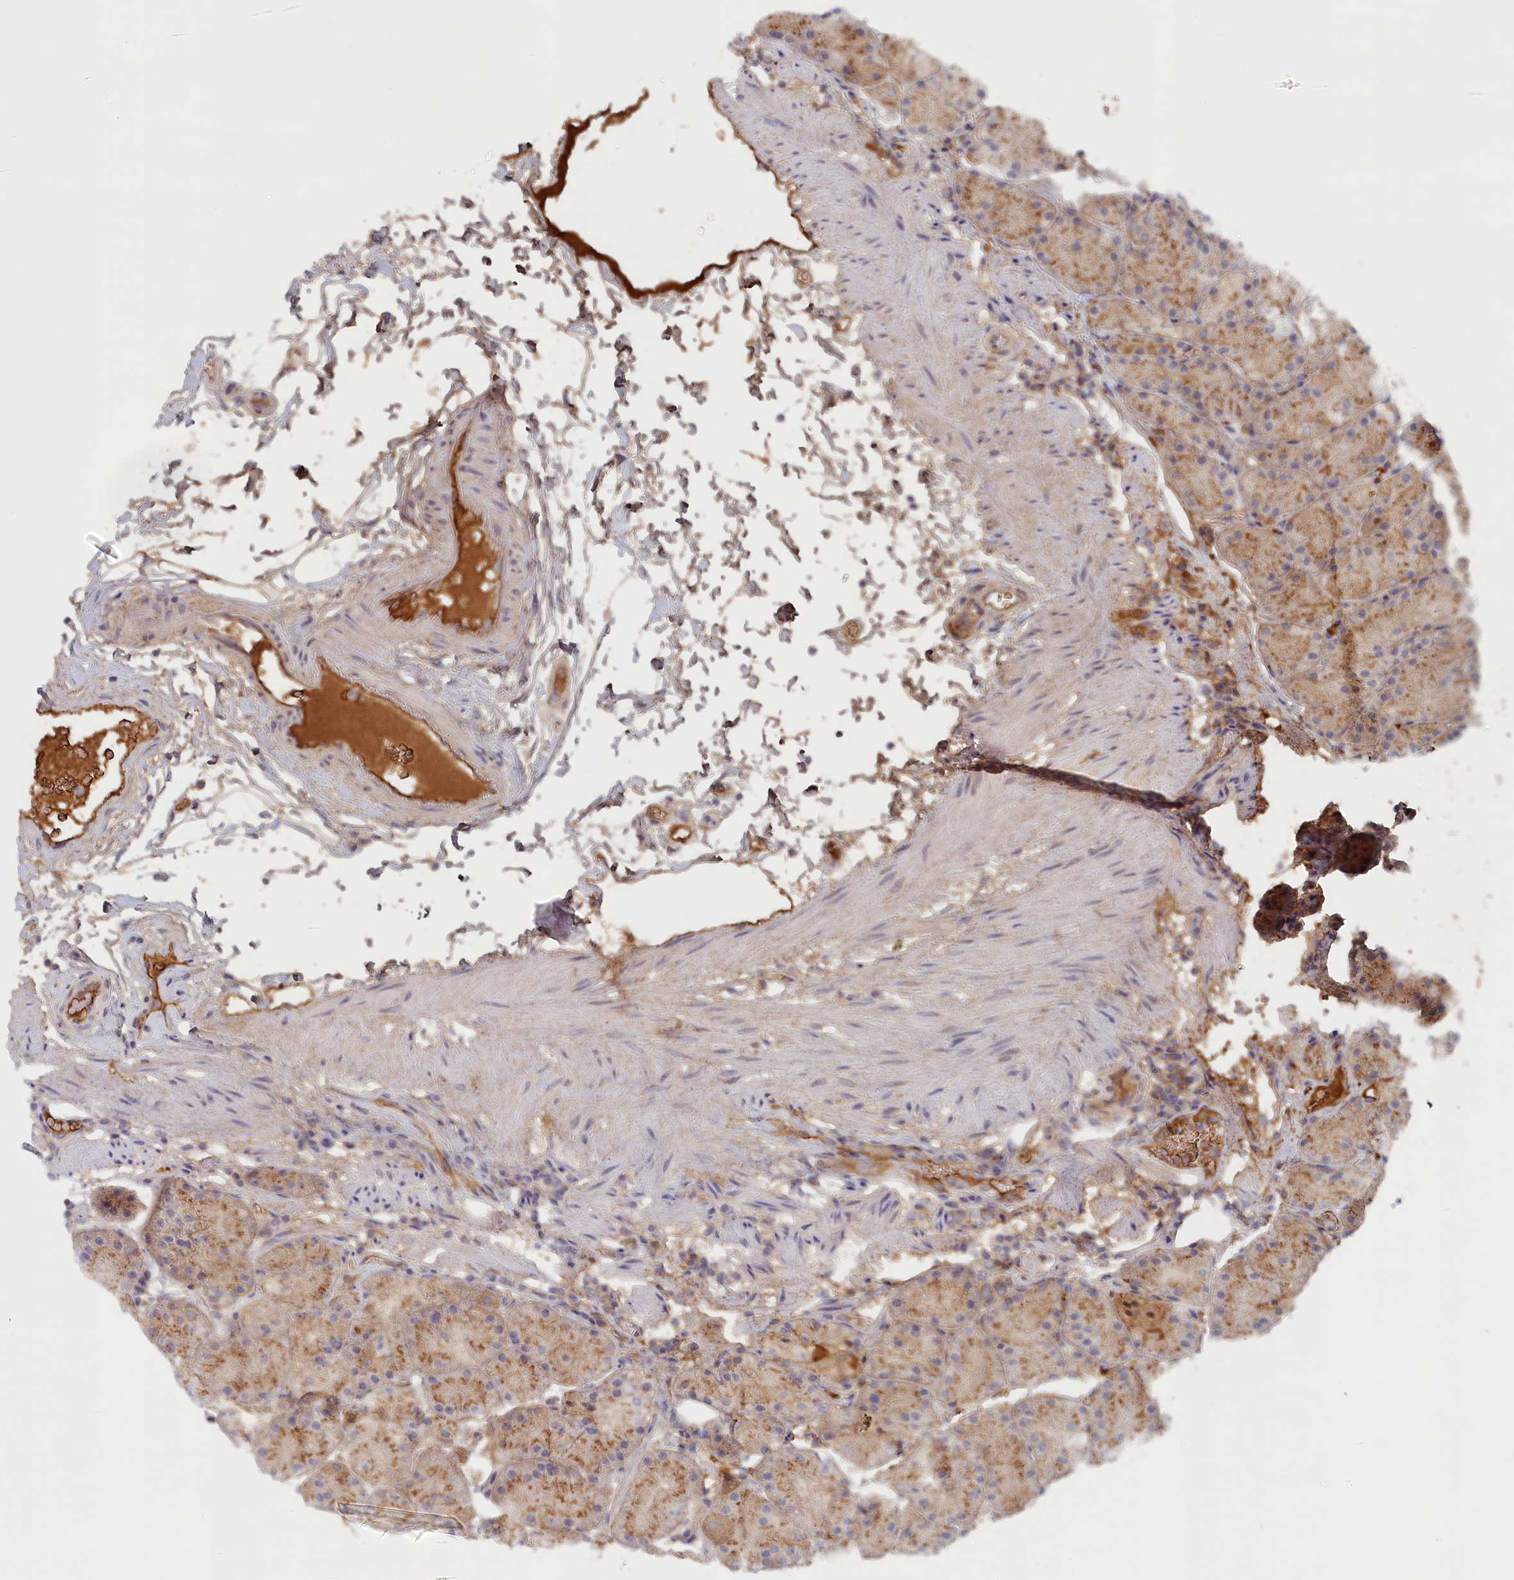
{"staining": {"intensity": "moderate", "quantity": "25%-75%", "location": "cytoplasmic/membranous"}, "tissue": "stomach", "cell_type": "Glandular cells", "image_type": "normal", "snomed": [{"axis": "morphology", "description": "Normal tissue, NOS"}, {"axis": "topography", "description": "Stomach, upper"}, {"axis": "topography", "description": "Stomach, lower"}], "caption": "Moderate cytoplasmic/membranous expression is present in approximately 25%-75% of glandular cells in normal stomach. The staining is performed using DAB brown chromogen to label protein expression. The nuclei are counter-stained blue using hematoxylin.", "gene": "STX16", "patient": {"sex": "male", "age": 67}}